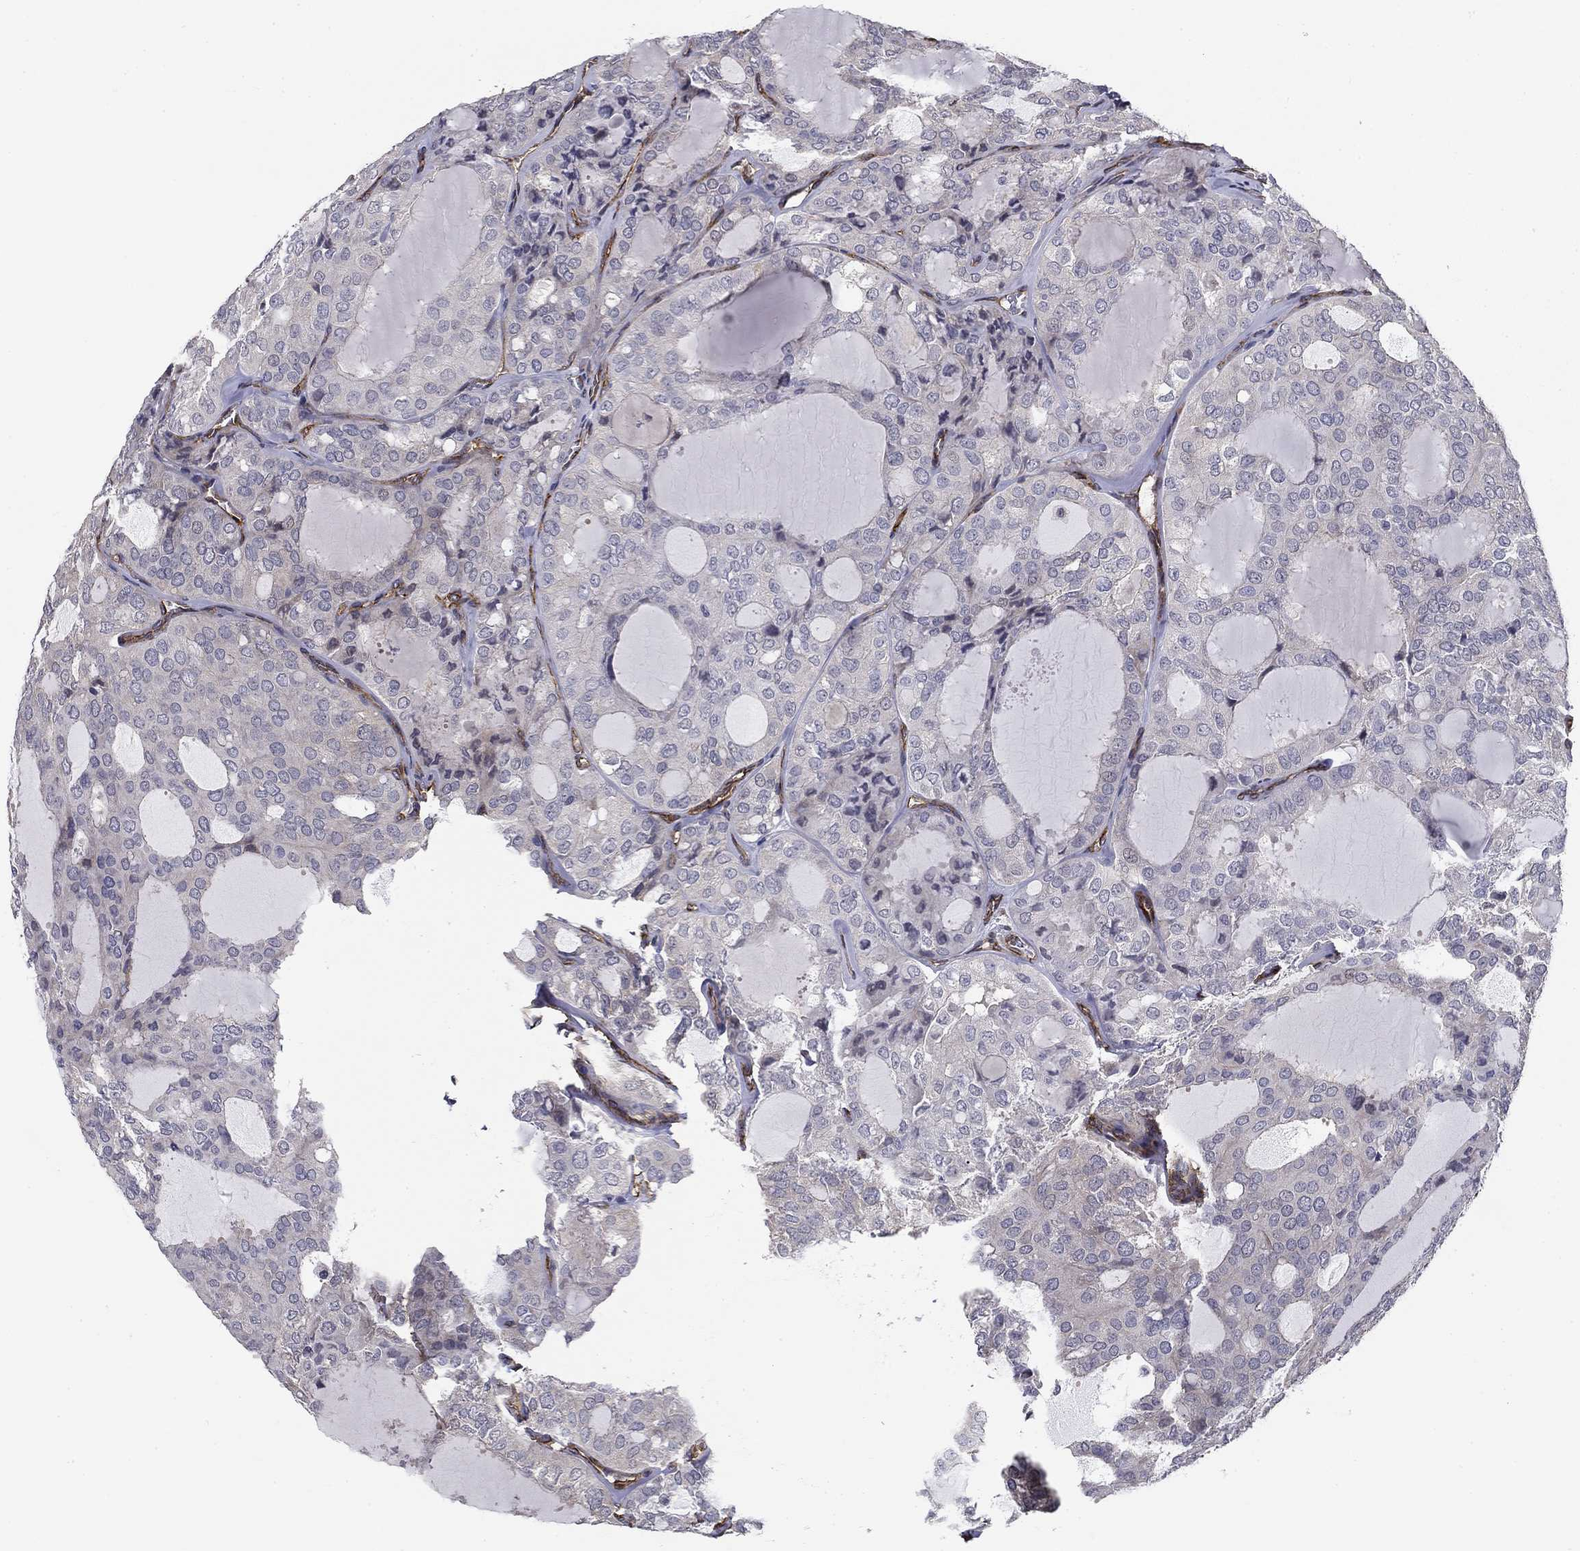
{"staining": {"intensity": "negative", "quantity": "none", "location": "none"}, "tissue": "thyroid cancer", "cell_type": "Tumor cells", "image_type": "cancer", "snomed": [{"axis": "morphology", "description": "Follicular adenoma carcinoma, NOS"}, {"axis": "topography", "description": "Thyroid gland"}], "caption": "This is an immunohistochemistry (IHC) photomicrograph of human thyroid cancer (follicular adenoma carcinoma). There is no positivity in tumor cells.", "gene": "SYNC", "patient": {"sex": "male", "age": 75}}